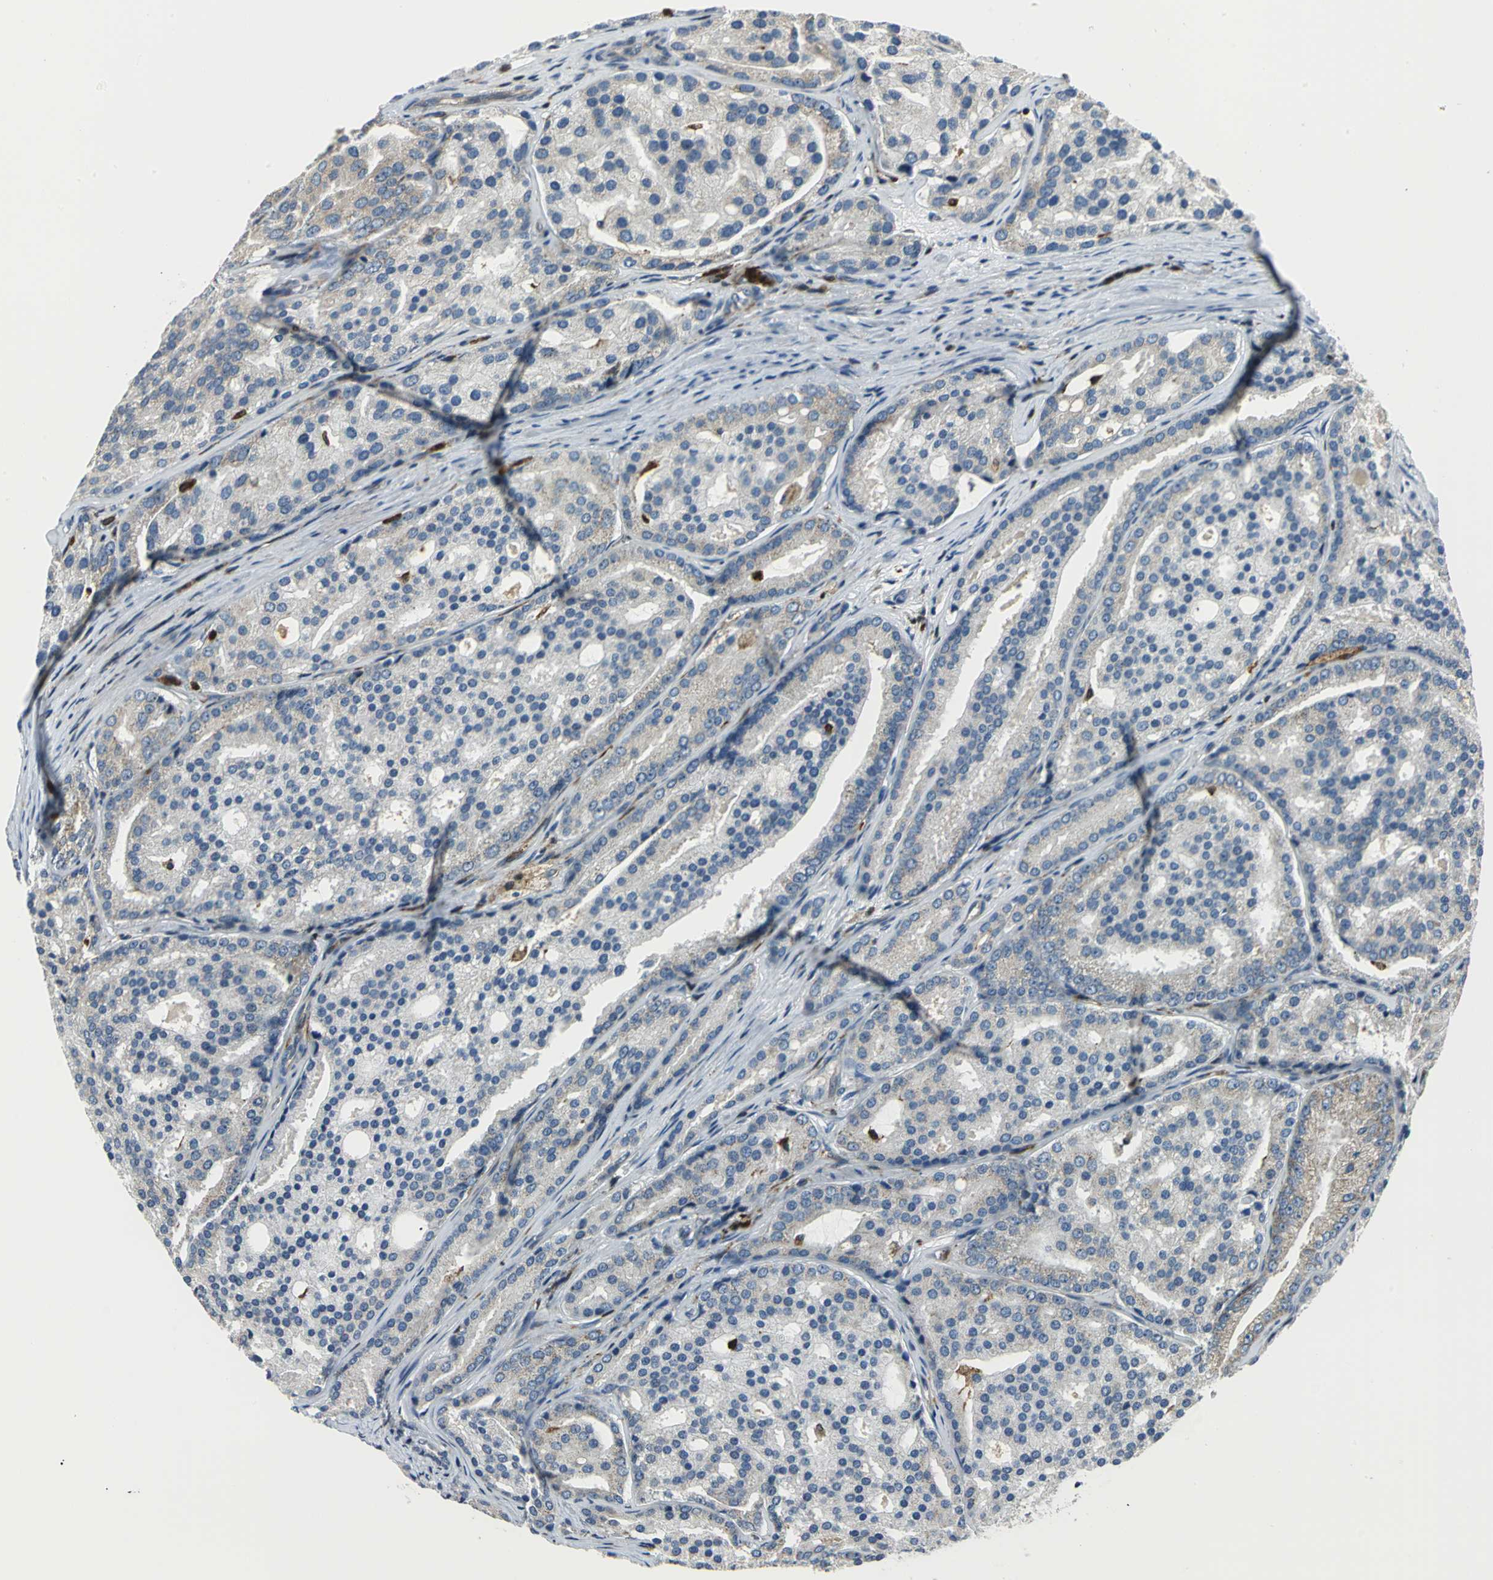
{"staining": {"intensity": "weak", "quantity": ">75%", "location": "cytoplasmic/membranous"}, "tissue": "prostate cancer", "cell_type": "Tumor cells", "image_type": "cancer", "snomed": [{"axis": "morphology", "description": "Adenocarcinoma, High grade"}, {"axis": "topography", "description": "Prostate"}], "caption": "An immunohistochemistry image of tumor tissue is shown. Protein staining in brown shows weak cytoplasmic/membranous positivity in high-grade adenocarcinoma (prostate) within tumor cells.", "gene": "USP40", "patient": {"sex": "male", "age": 64}}